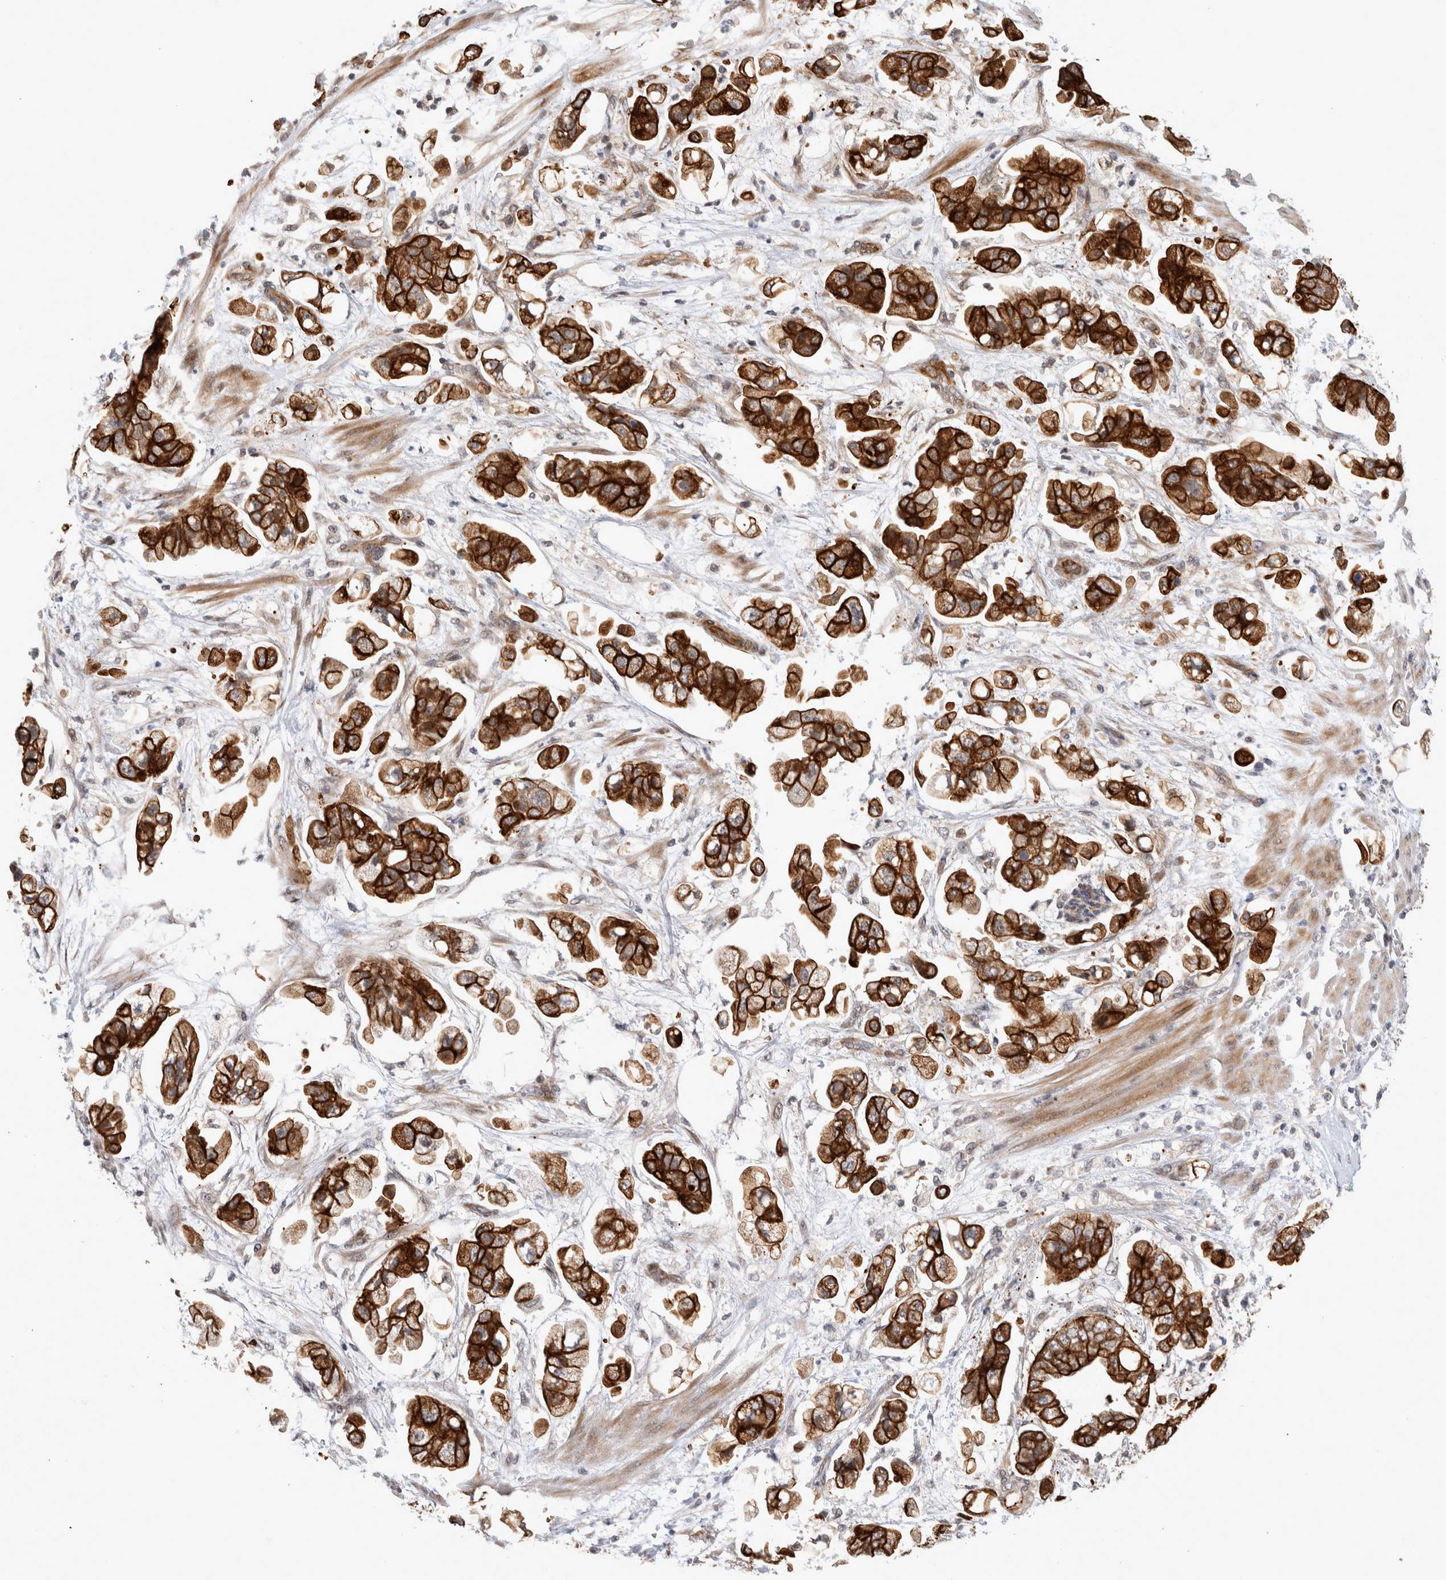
{"staining": {"intensity": "strong", "quantity": ">75%", "location": "cytoplasmic/membranous"}, "tissue": "stomach cancer", "cell_type": "Tumor cells", "image_type": "cancer", "snomed": [{"axis": "morphology", "description": "Adenocarcinoma, NOS"}, {"axis": "topography", "description": "Stomach"}], "caption": "A brown stain labels strong cytoplasmic/membranous positivity of a protein in stomach adenocarcinoma tumor cells. The staining was performed using DAB (3,3'-diaminobenzidine), with brown indicating positive protein expression. Nuclei are stained blue with hematoxylin.", "gene": "CRISPLD1", "patient": {"sex": "male", "age": 62}}